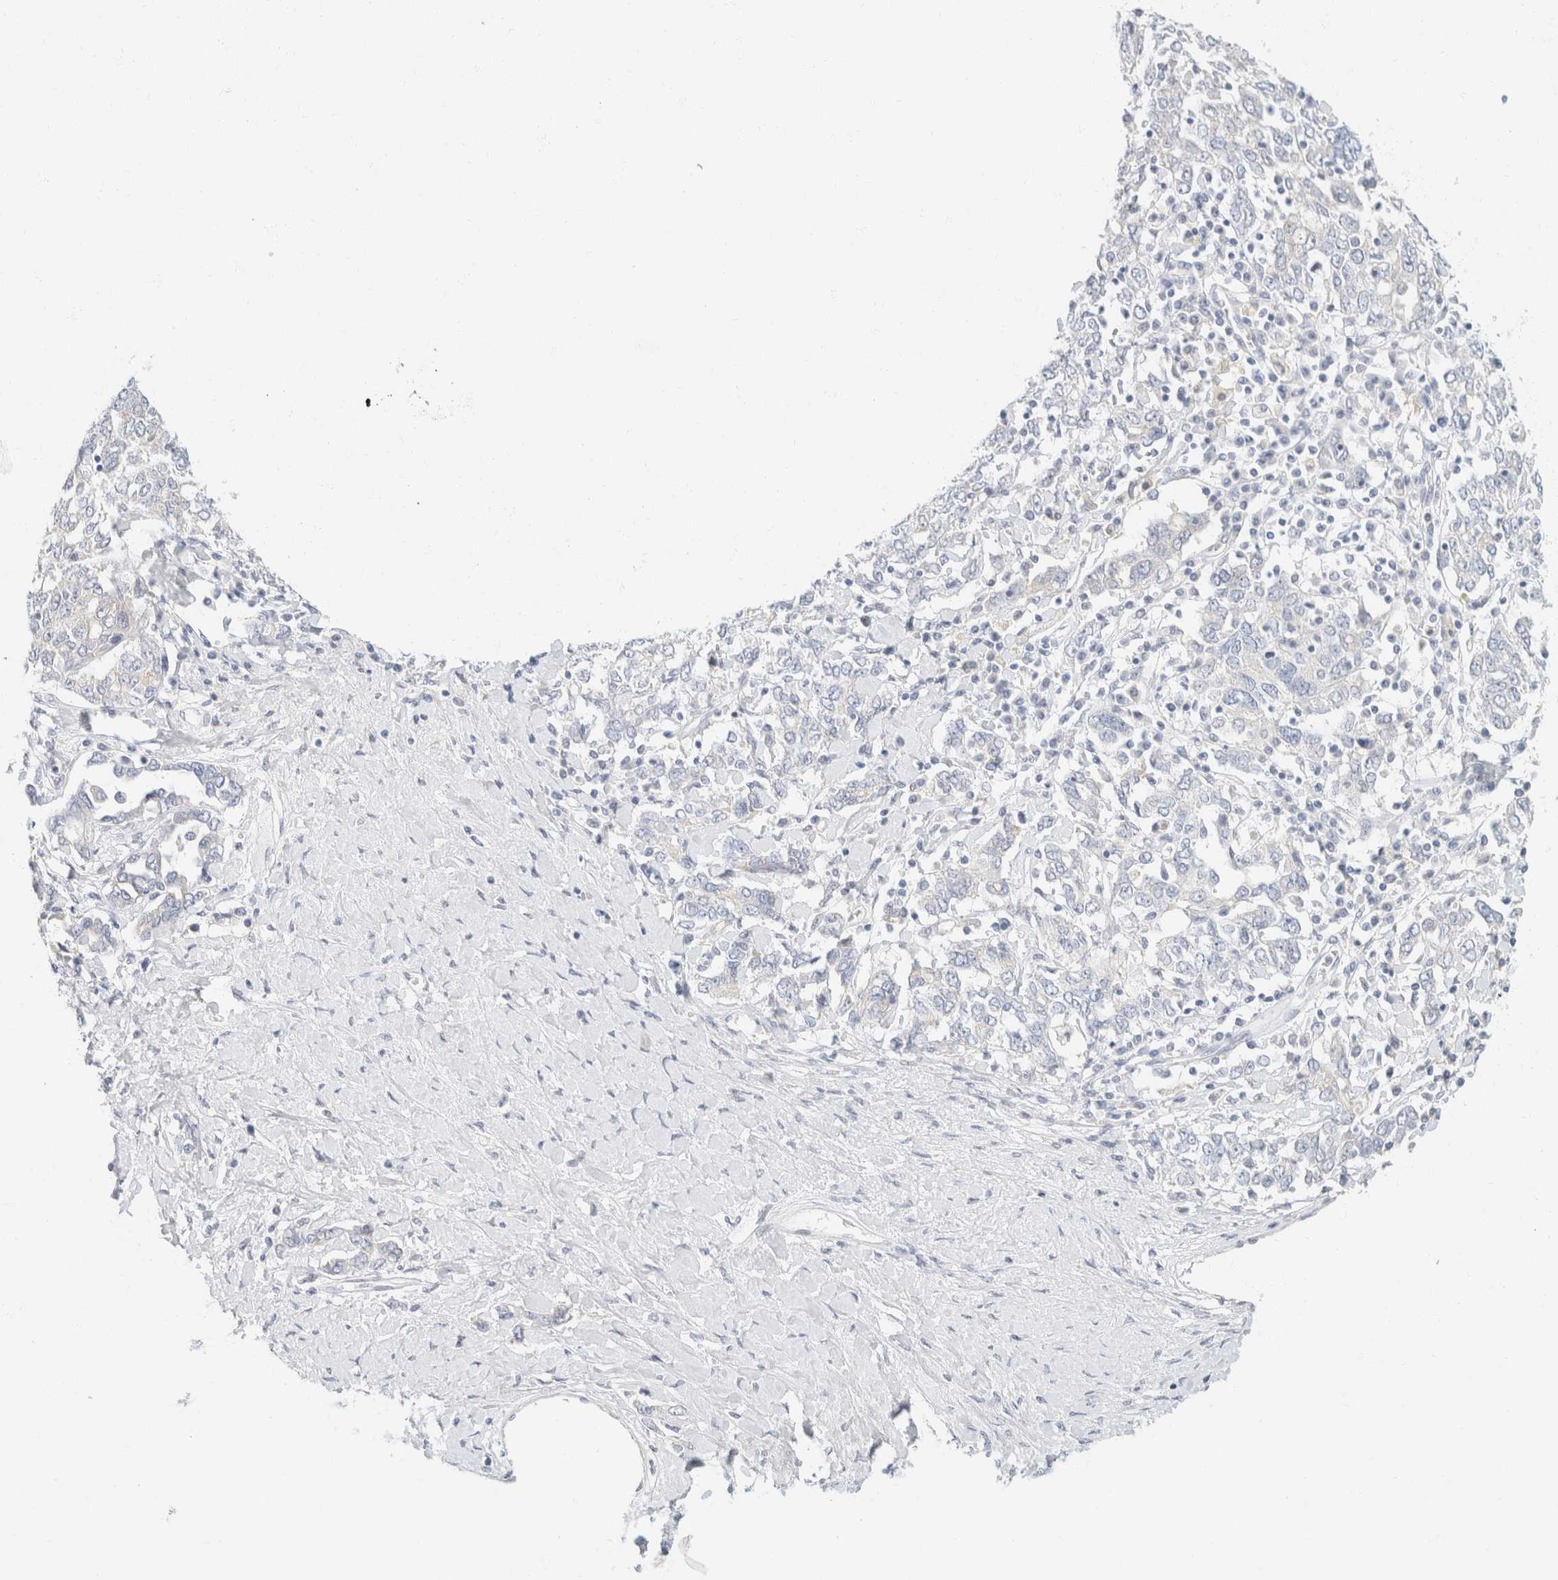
{"staining": {"intensity": "negative", "quantity": "none", "location": "none"}, "tissue": "ovarian cancer", "cell_type": "Tumor cells", "image_type": "cancer", "snomed": [{"axis": "morphology", "description": "Carcinoma, endometroid"}, {"axis": "topography", "description": "Ovary"}], "caption": "High power microscopy micrograph of an immunohistochemistry image of ovarian cancer (endometroid carcinoma), revealing no significant expression in tumor cells.", "gene": "KRT20", "patient": {"sex": "female", "age": 62}}